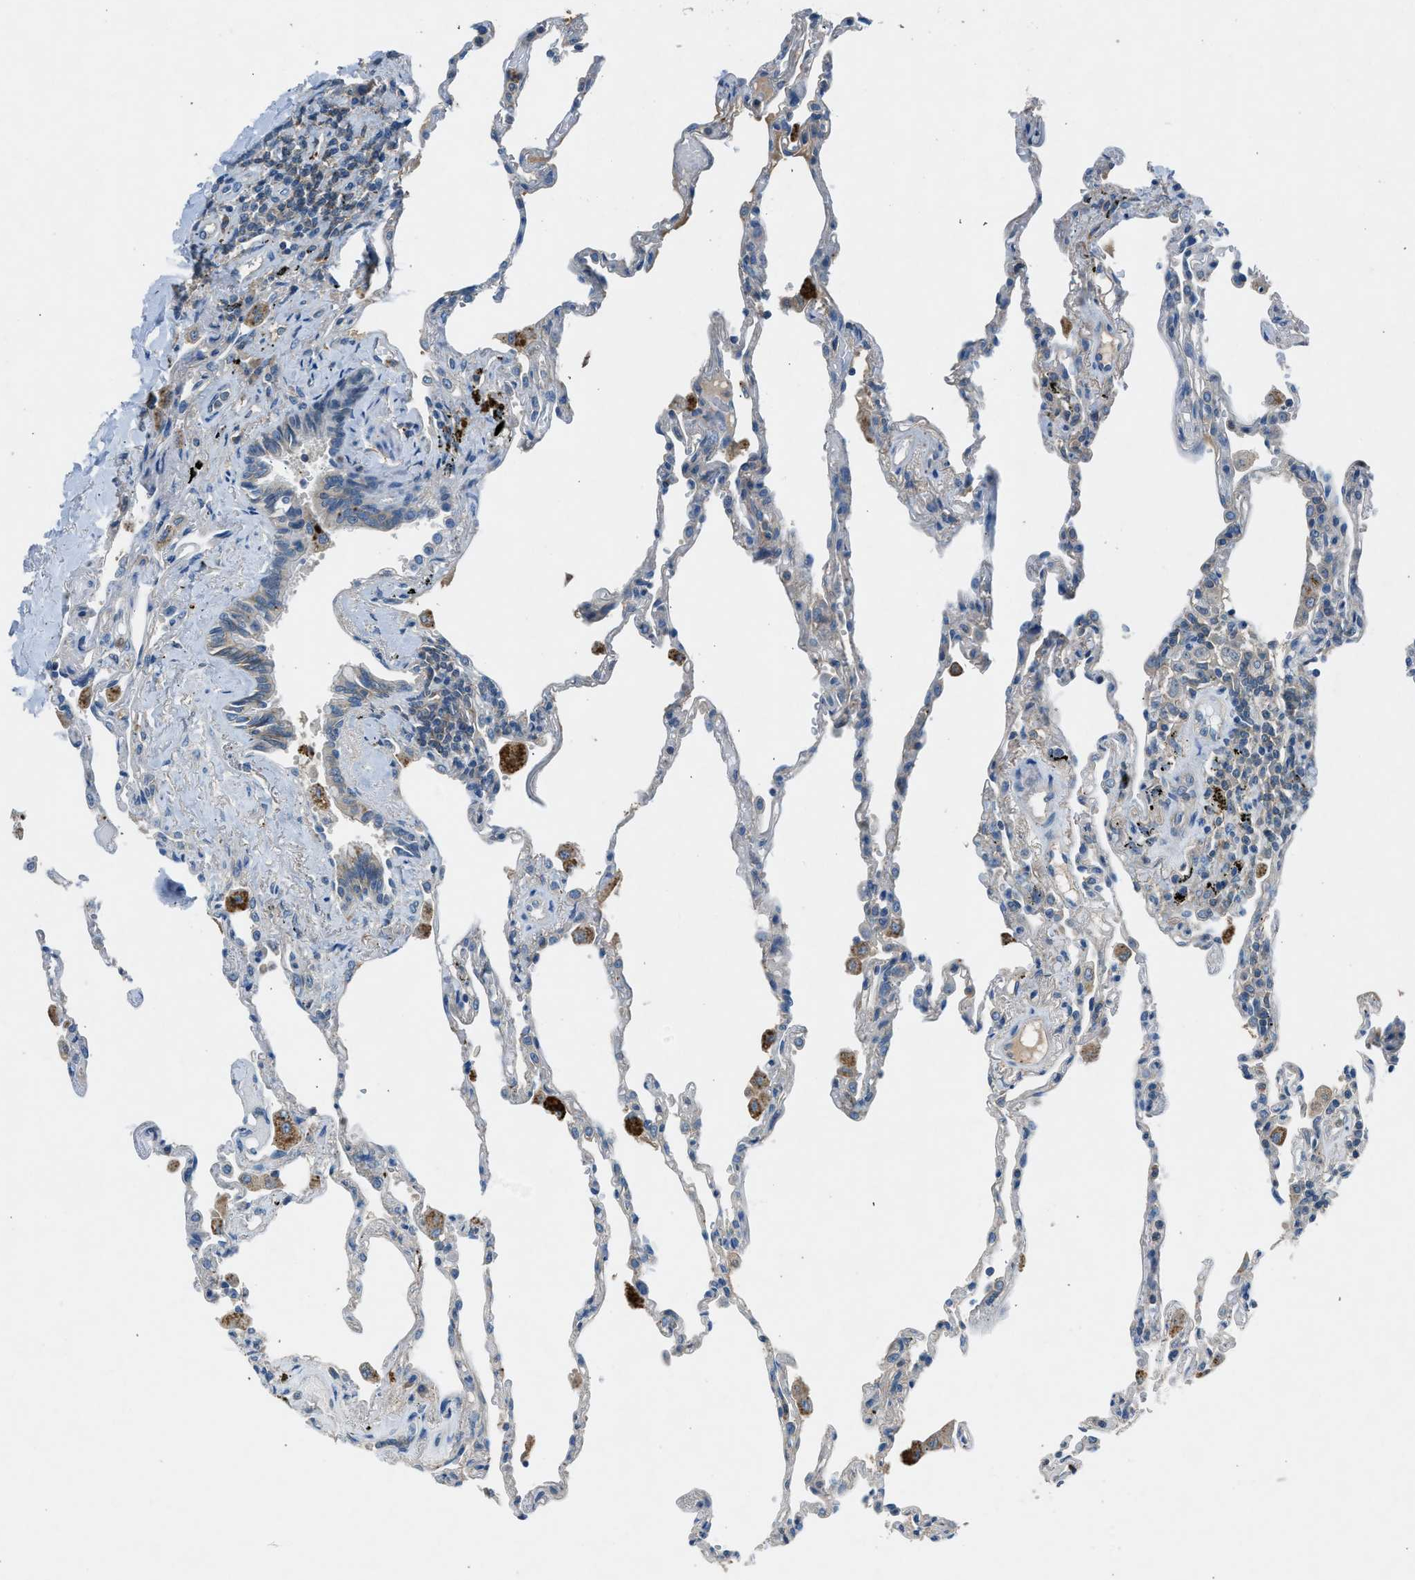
{"staining": {"intensity": "weak", "quantity": "<25%", "location": "cytoplasmic/membranous"}, "tissue": "lung", "cell_type": "Alveolar cells", "image_type": "normal", "snomed": [{"axis": "morphology", "description": "Normal tissue, NOS"}, {"axis": "topography", "description": "Lung"}], "caption": "DAB (3,3'-diaminobenzidine) immunohistochemical staining of benign human lung displays no significant staining in alveolar cells.", "gene": "BMP1", "patient": {"sex": "male", "age": 59}}